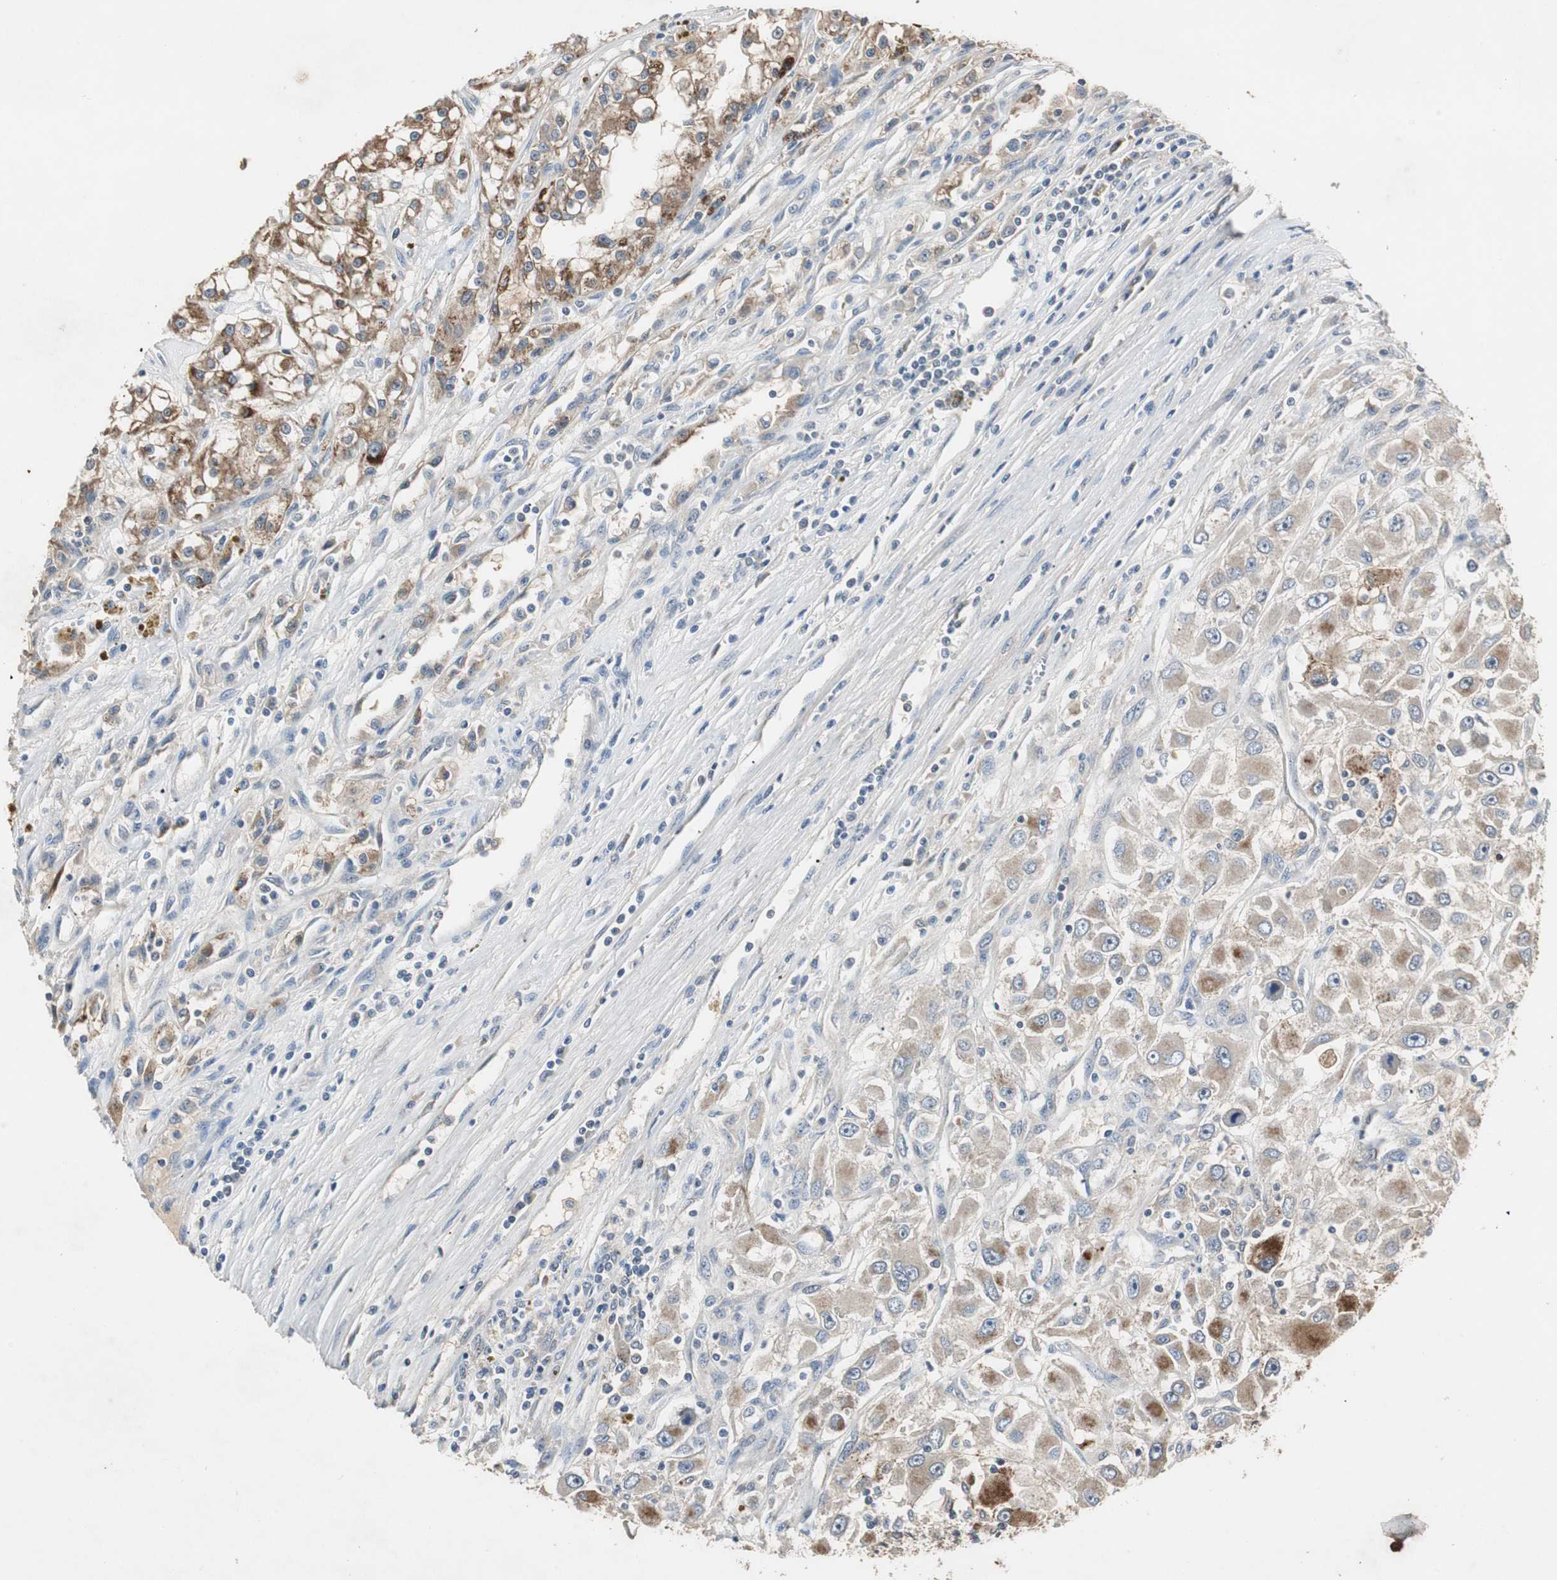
{"staining": {"intensity": "strong", "quantity": ">75%", "location": "cytoplasmic/membranous"}, "tissue": "renal cancer", "cell_type": "Tumor cells", "image_type": "cancer", "snomed": [{"axis": "morphology", "description": "Adenocarcinoma, NOS"}, {"axis": "topography", "description": "Kidney"}], "caption": "Immunohistochemical staining of human renal cancer (adenocarcinoma) displays high levels of strong cytoplasmic/membranous protein expression in approximately >75% of tumor cells.", "gene": "PTPRN2", "patient": {"sex": "female", "age": 52}}